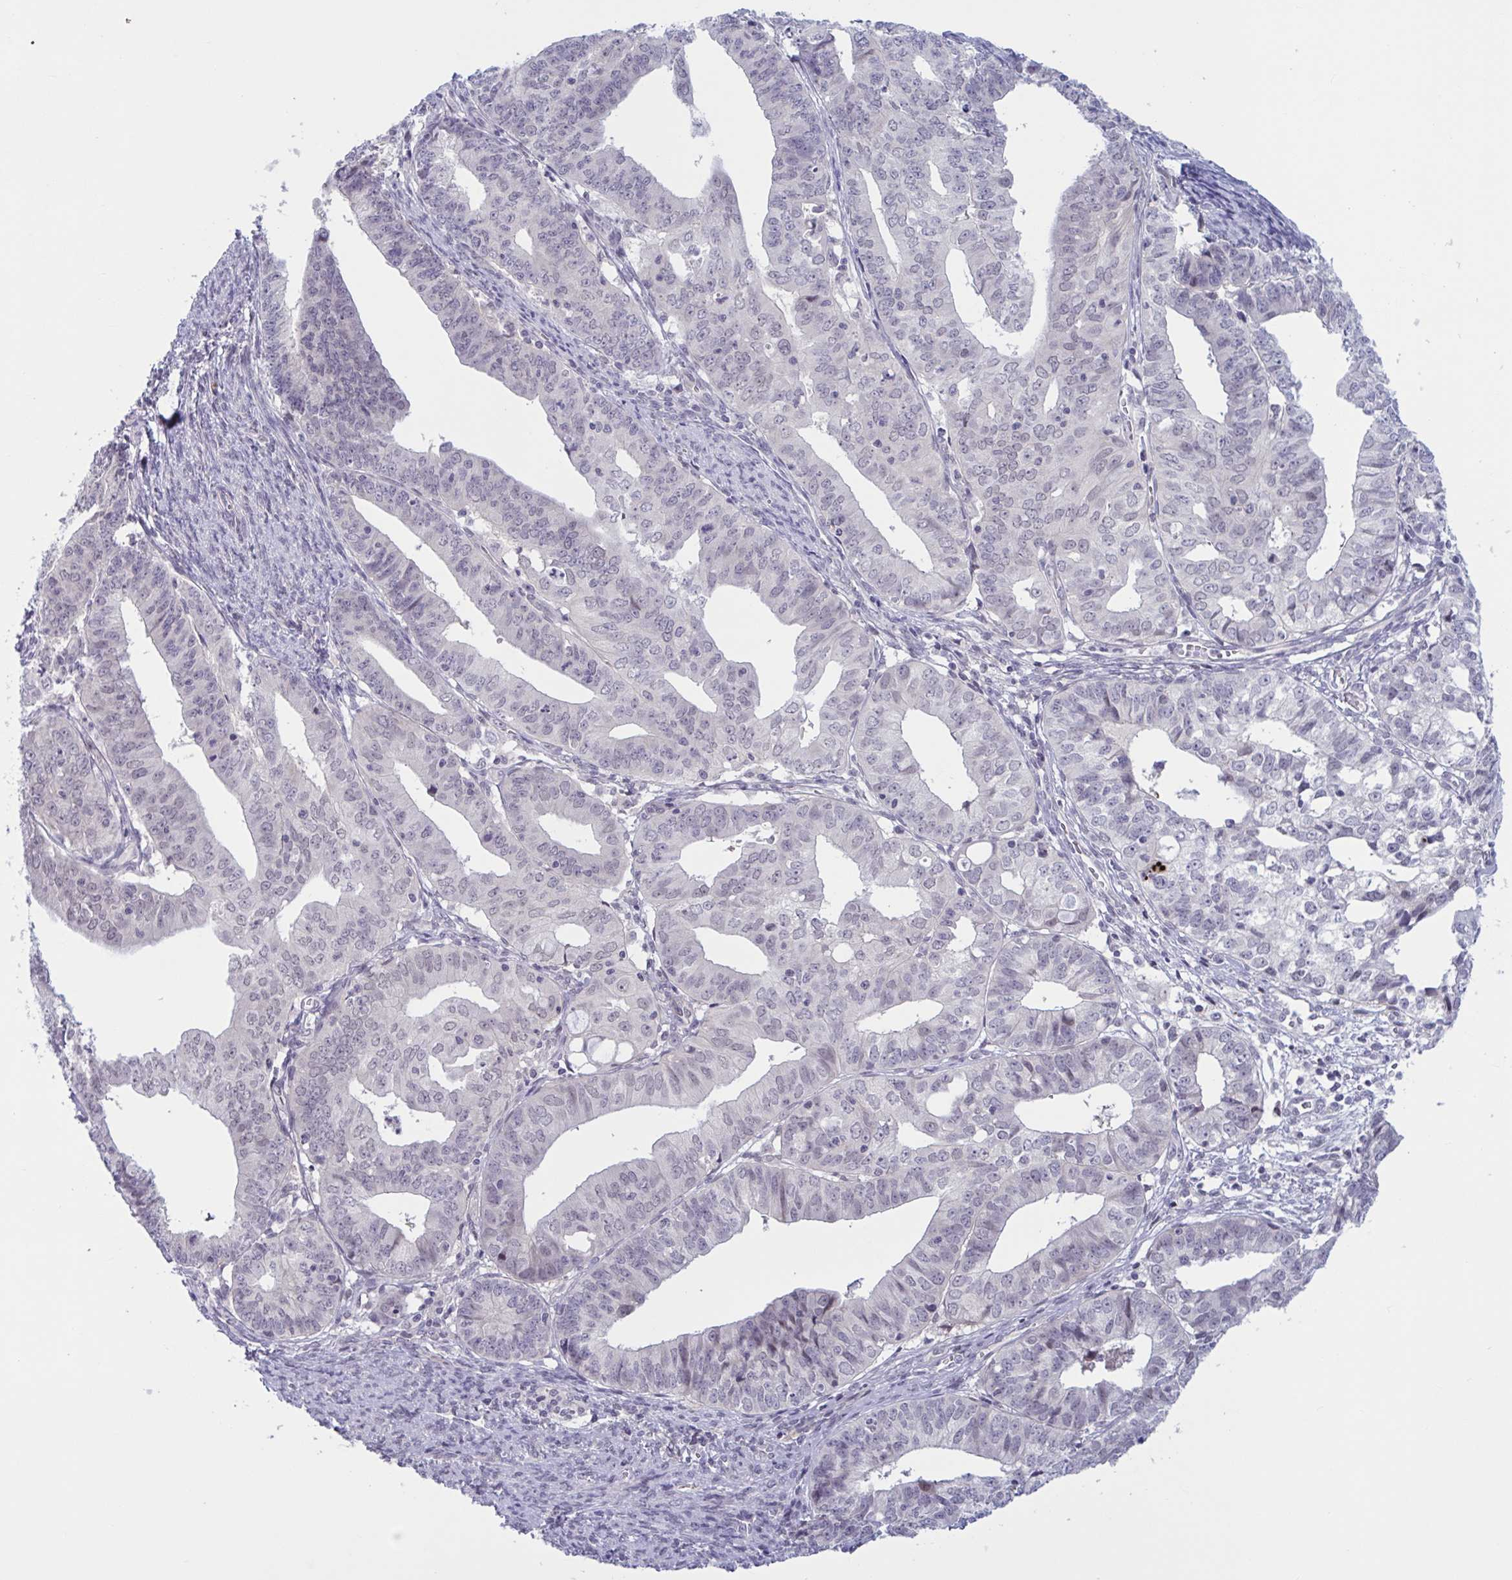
{"staining": {"intensity": "negative", "quantity": "none", "location": "none"}, "tissue": "endometrial cancer", "cell_type": "Tumor cells", "image_type": "cancer", "snomed": [{"axis": "morphology", "description": "Adenocarcinoma, NOS"}, {"axis": "topography", "description": "Endometrium"}], "caption": "Endometrial cancer stained for a protein using immunohistochemistry reveals no staining tumor cells.", "gene": "TTC7B", "patient": {"sex": "female", "age": 56}}